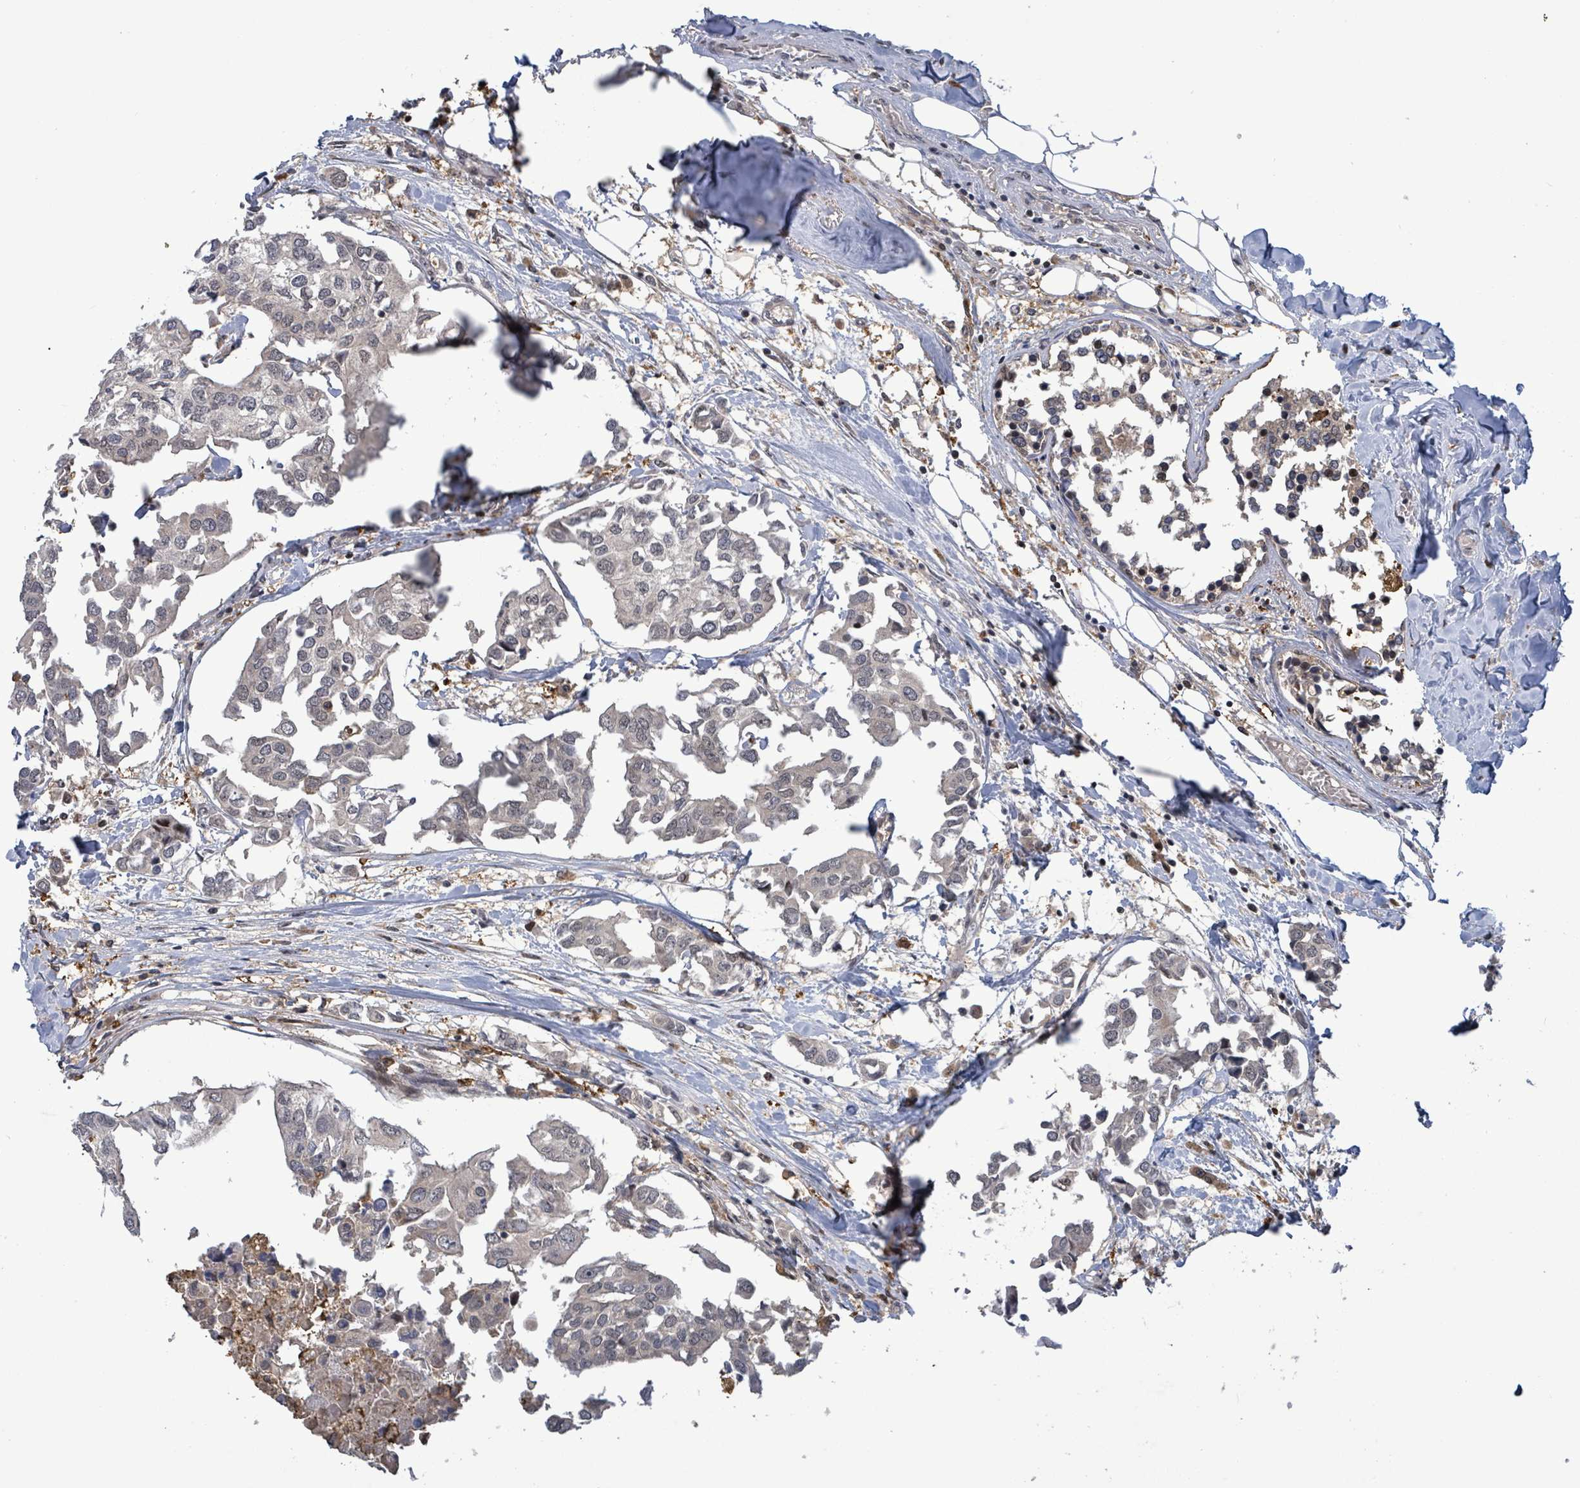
{"staining": {"intensity": "negative", "quantity": "none", "location": "none"}, "tissue": "breast cancer", "cell_type": "Tumor cells", "image_type": "cancer", "snomed": [{"axis": "morphology", "description": "Duct carcinoma"}, {"axis": "topography", "description": "Breast"}], "caption": "Histopathology image shows no protein staining in tumor cells of breast infiltrating ductal carcinoma tissue.", "gene": "FBXO6", "patient": {"sex": "female", "age": 83}}